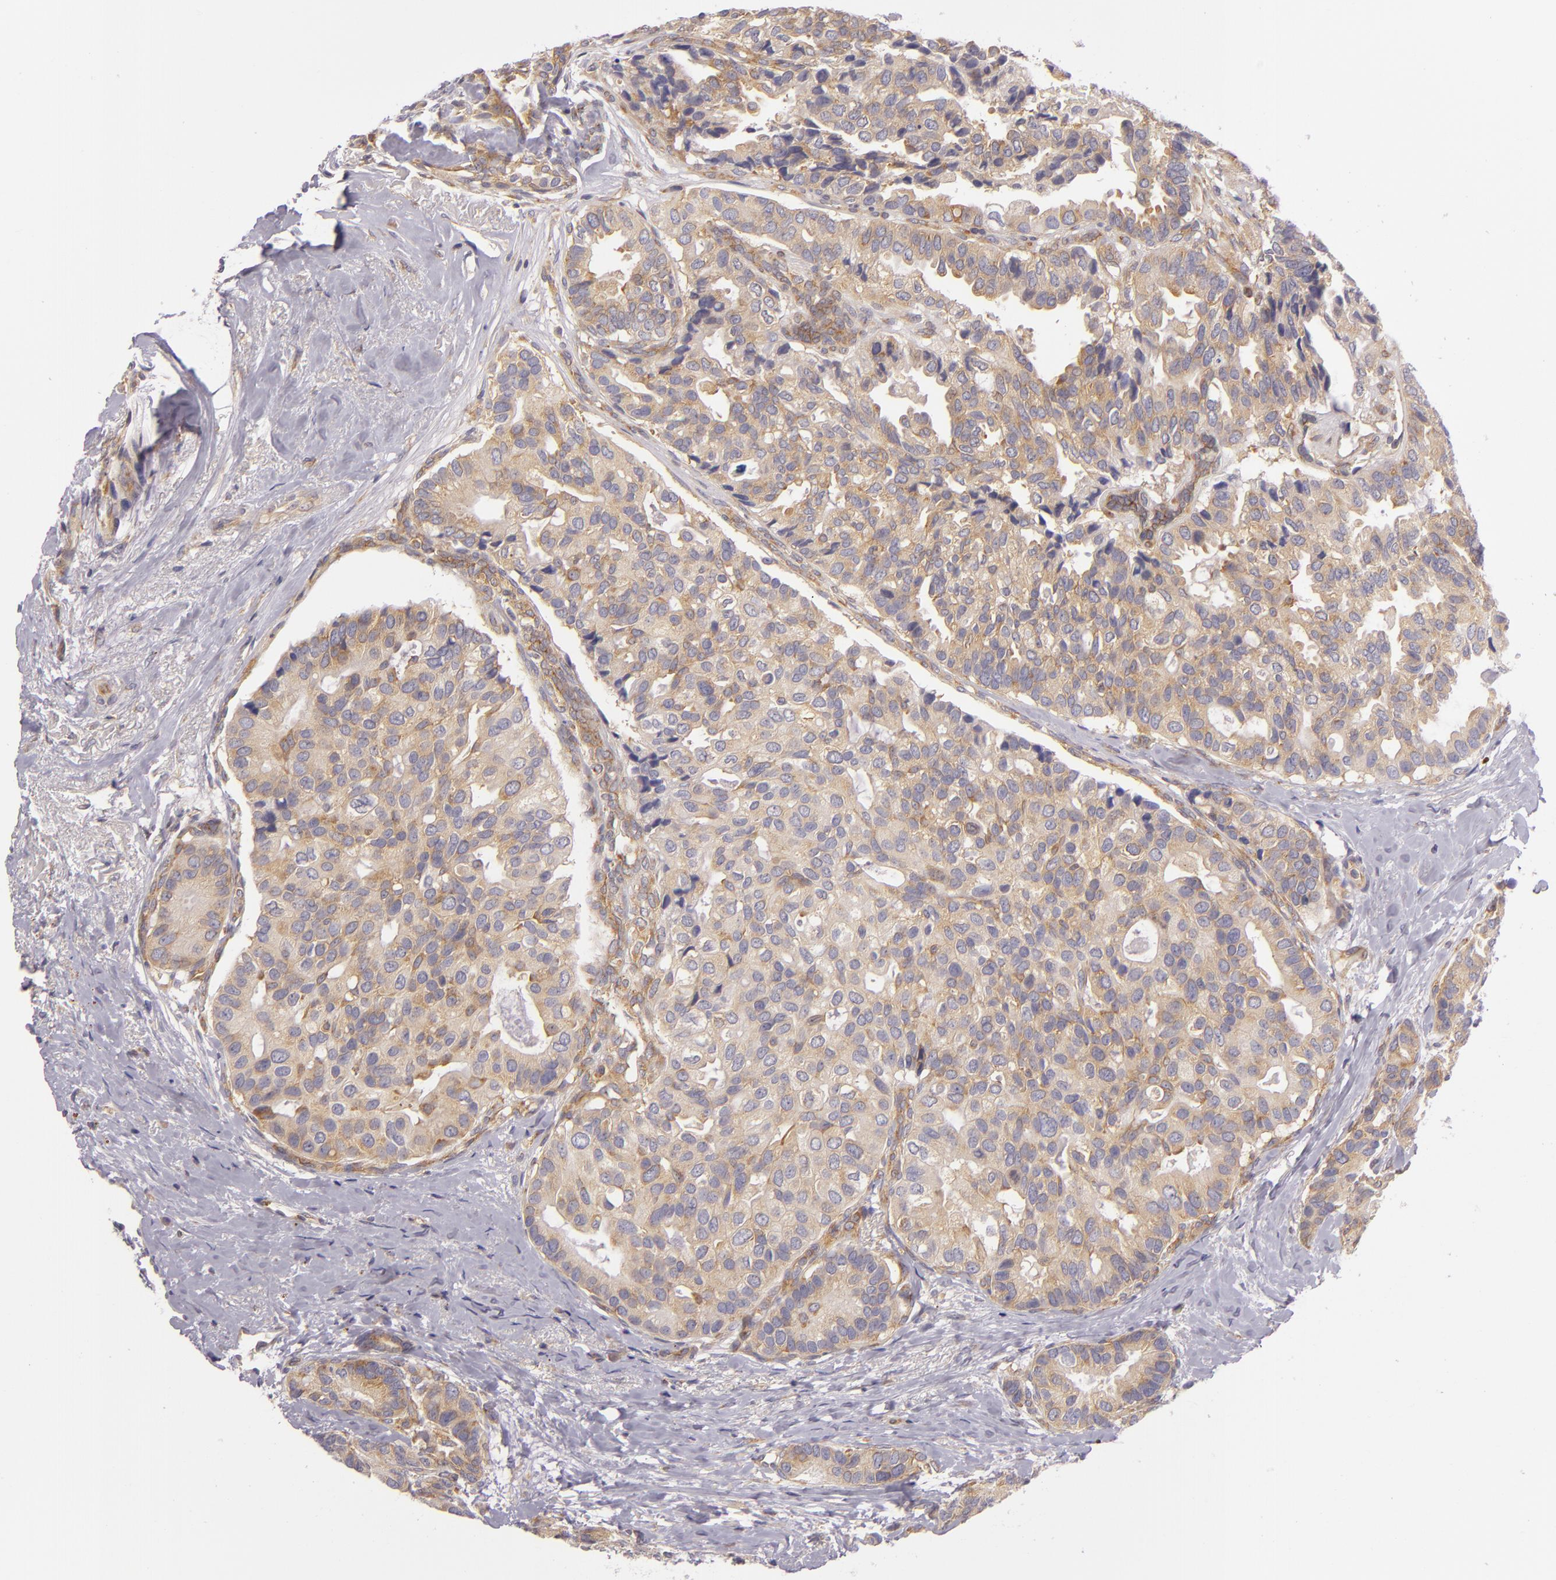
{"staining": {"intensity": "moderate", "quantity": ">75%", "location": "cytoplasmic/membranous"}, "tissue": "breast cancer", "cell_type": "Tumor cells", "image_type": "cancer", "snomed": [{"axis": "morphology", "description": "Duct carcinoma"}, {"axis": "topography", "description": "Breast"}], "caption": "DAB (3,3'-diaminobenzidine) immunohistochemical staining of human breast cancer (invasive ductal carcinoma) demonstrates moderate cytoplasmic/membranous protein expression in approximately >75% of tumor cells. (brown staining indicates protein expression, while blue staining denotes nuclei).", "gene": "UPF3B", "patient": {"sex": "female", "age": 69}}